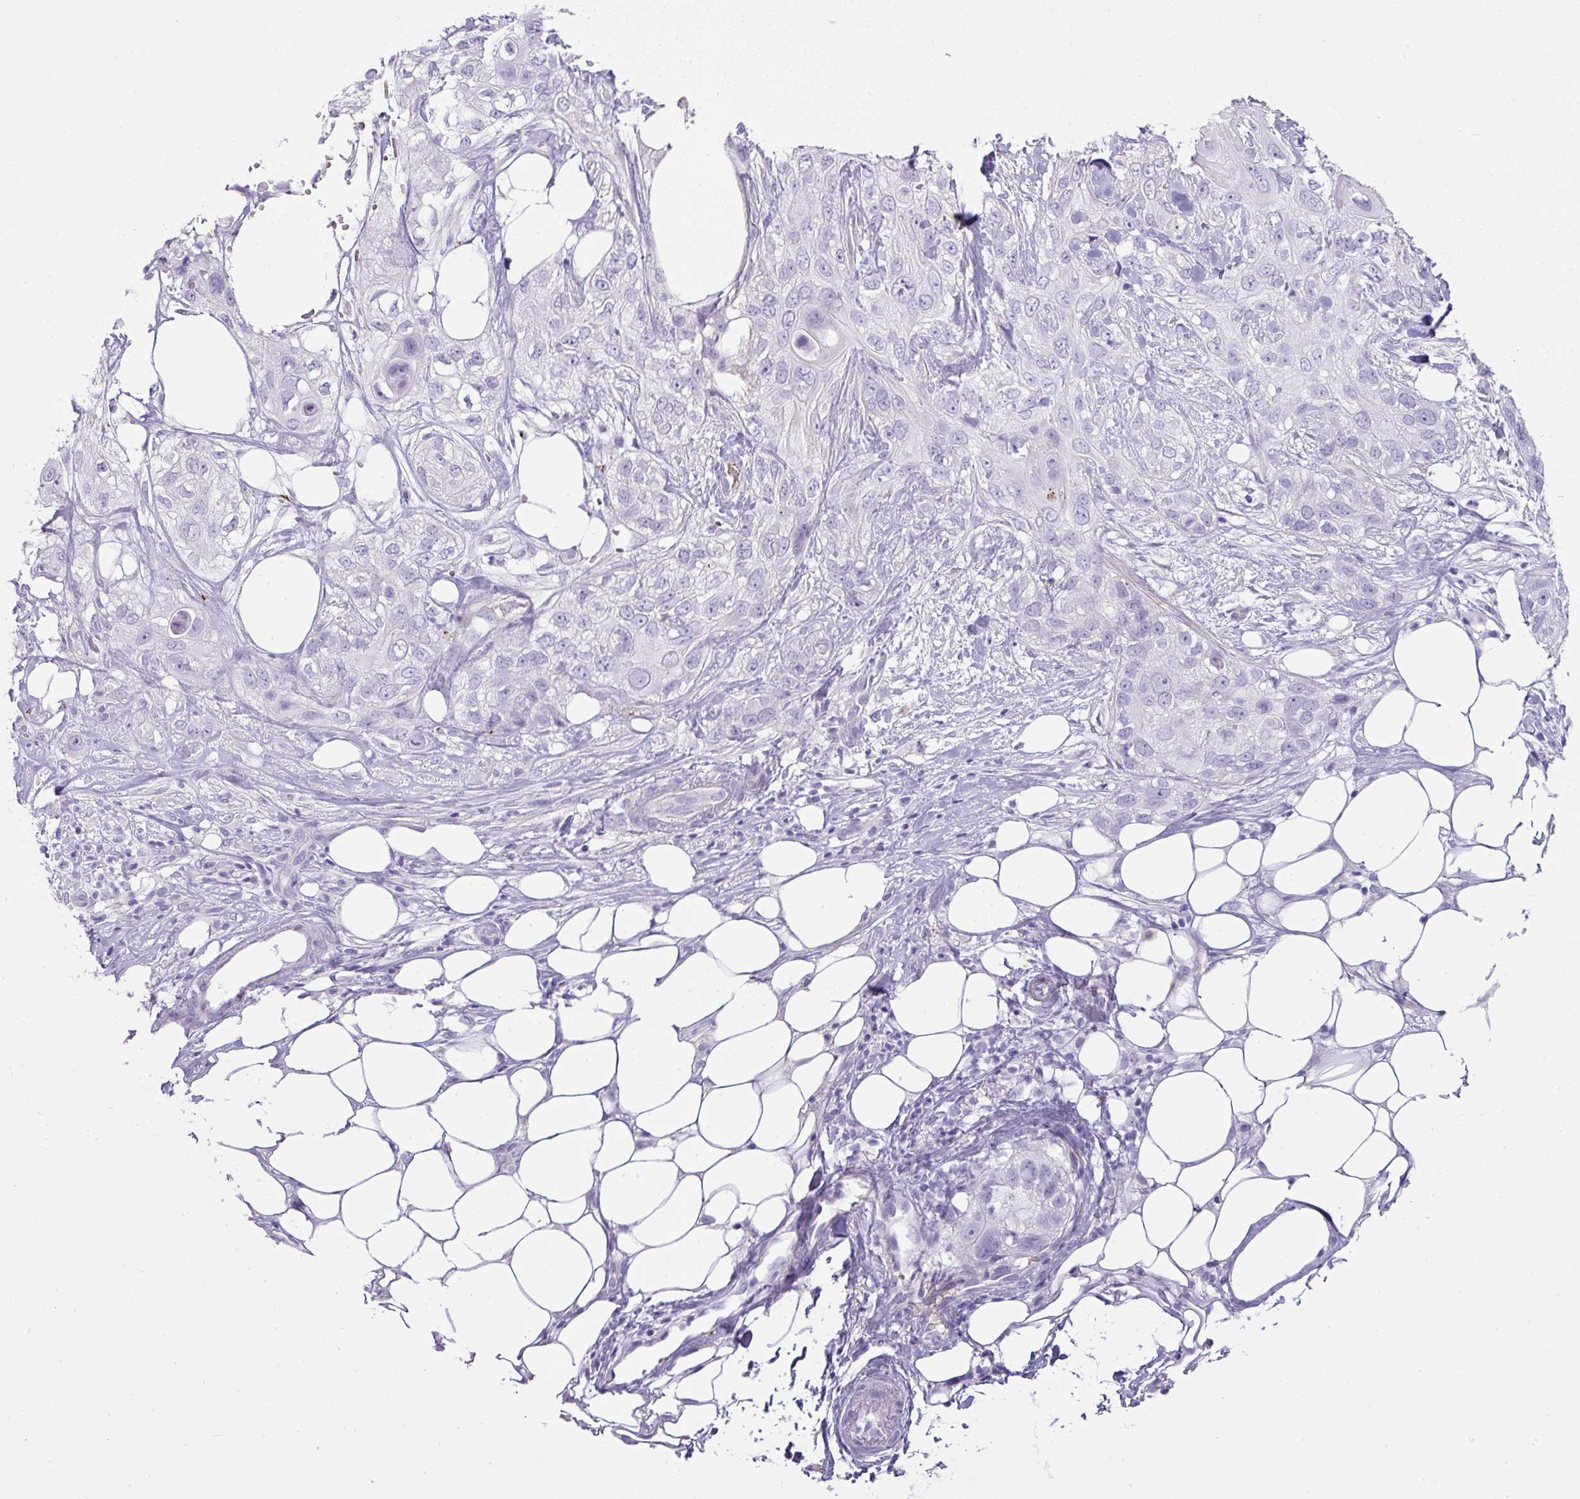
{"staining": {"intensity": "negative", "quantity": "none", "location": "none"}, "tissue": "skin cancer", "cell_type": "Tumor cells", "image_type": "cancer", "snomed": [{"axis": "morphology", "description": "Normal tissue, NOS"}, {"axis": "morphology", "description": "Squamous cell carcinoma, NOS"}, {"axis": "topography", "description": "Skin"}], "caption": "An image of skin cancer (squamous cell carcinoma) stained for a protein shows no brown staining in tumor cells. (Brightfield microscopy of DAB immunohistochemistry at high magnification).", "gene": "OR52N1", "patient": {"sex": "male", "age": 72}}